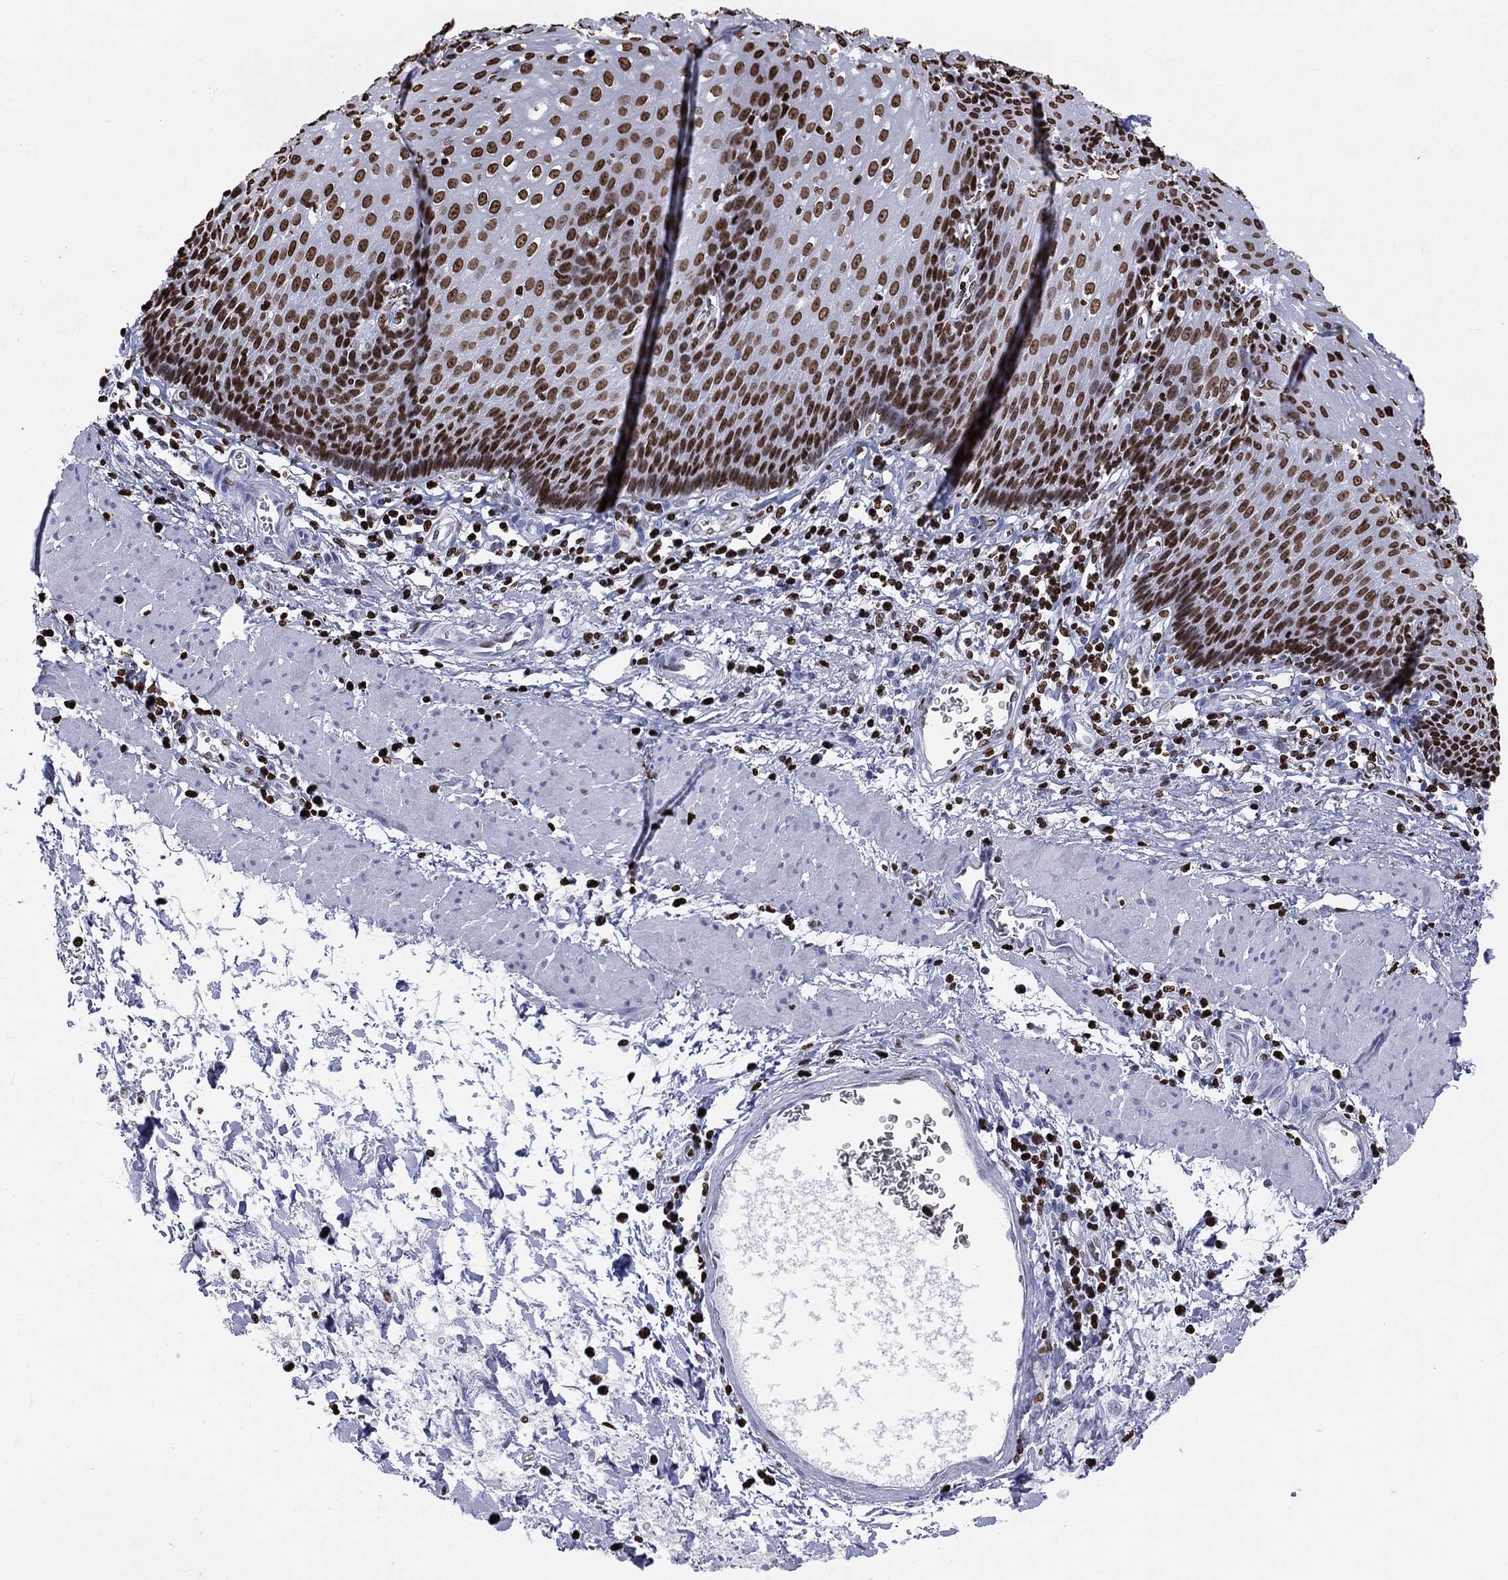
{"staining": {"intensity": "strong", "quantity": ">75%", "location": "nuclear"}, "tissue": "esophagus", "cell_type": "Squamous epithelial cells", "image_type": "normal", "snomed": [{"axis": "morphology", "description": "Normal tissue, NOS"}, {"axis": "topography", "description": "Esophagus"}], "caption": "Squamous epithelial cells display high levels of strong nuclear staining in approximately >75% of cells in unremarkable esophagus.", "gene": "H1", "patient": {"sex": "male", "age": 57}}